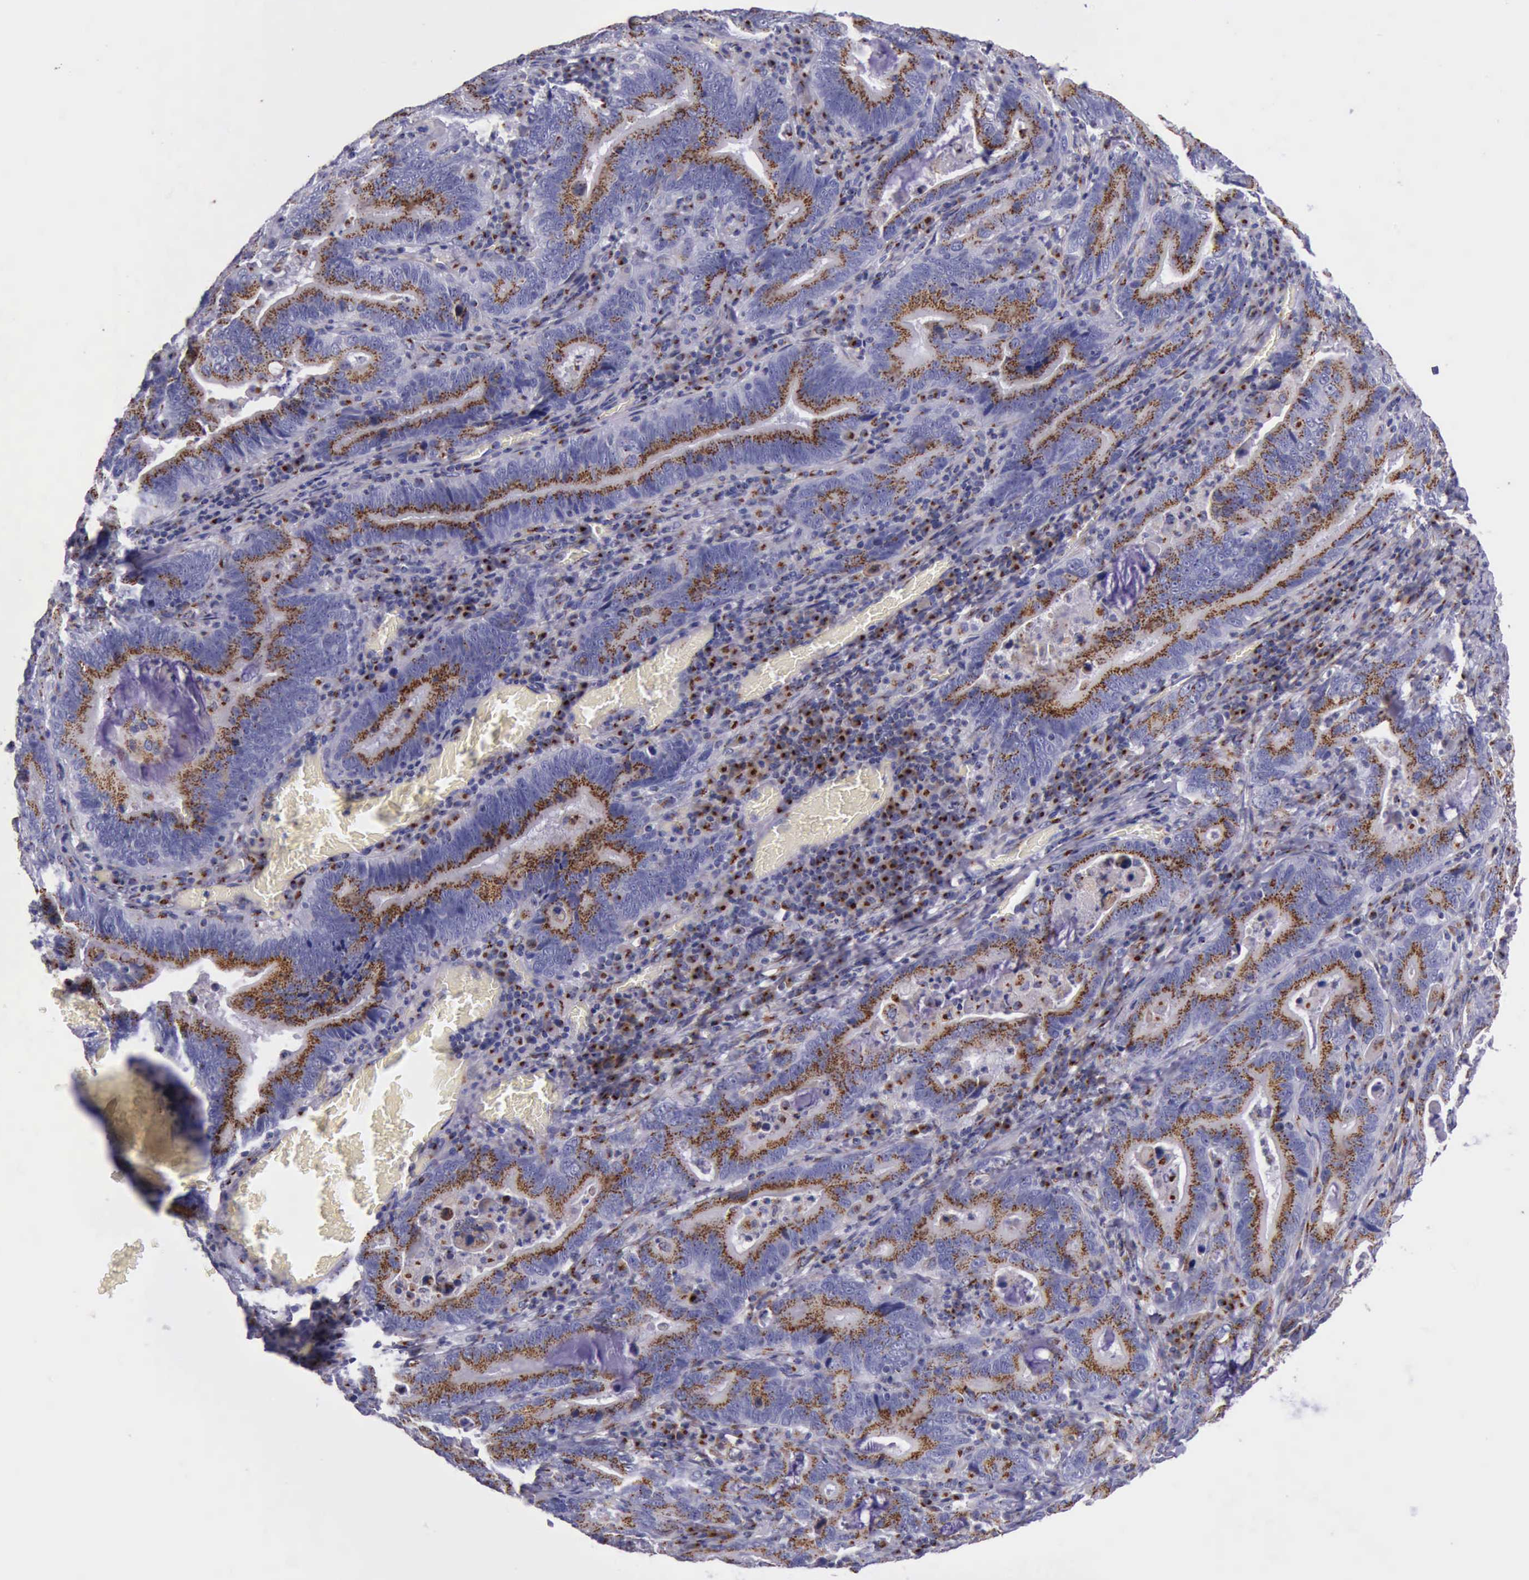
{"staining": {"intensity": "strong", "quantity": ">75%", "location": "cytoplasmic/membranous"}, "tissue": "stomach cancer", "cell_type": "Tumor cells", "image_type": "cancer", "snomed": [{"axis": "morphology", "description": "Adenocarcinoma, NOS"}, {"axis": "topography", "description": "Stomach, upper"}], "caption": "Tumor cells exhibit high levels of strong cytoplasmic/membranous expression in approximately >75% of cells in stomach cancer.", "gene": "GOLGA5", "patient": {"sex": "male", "age": 63}}